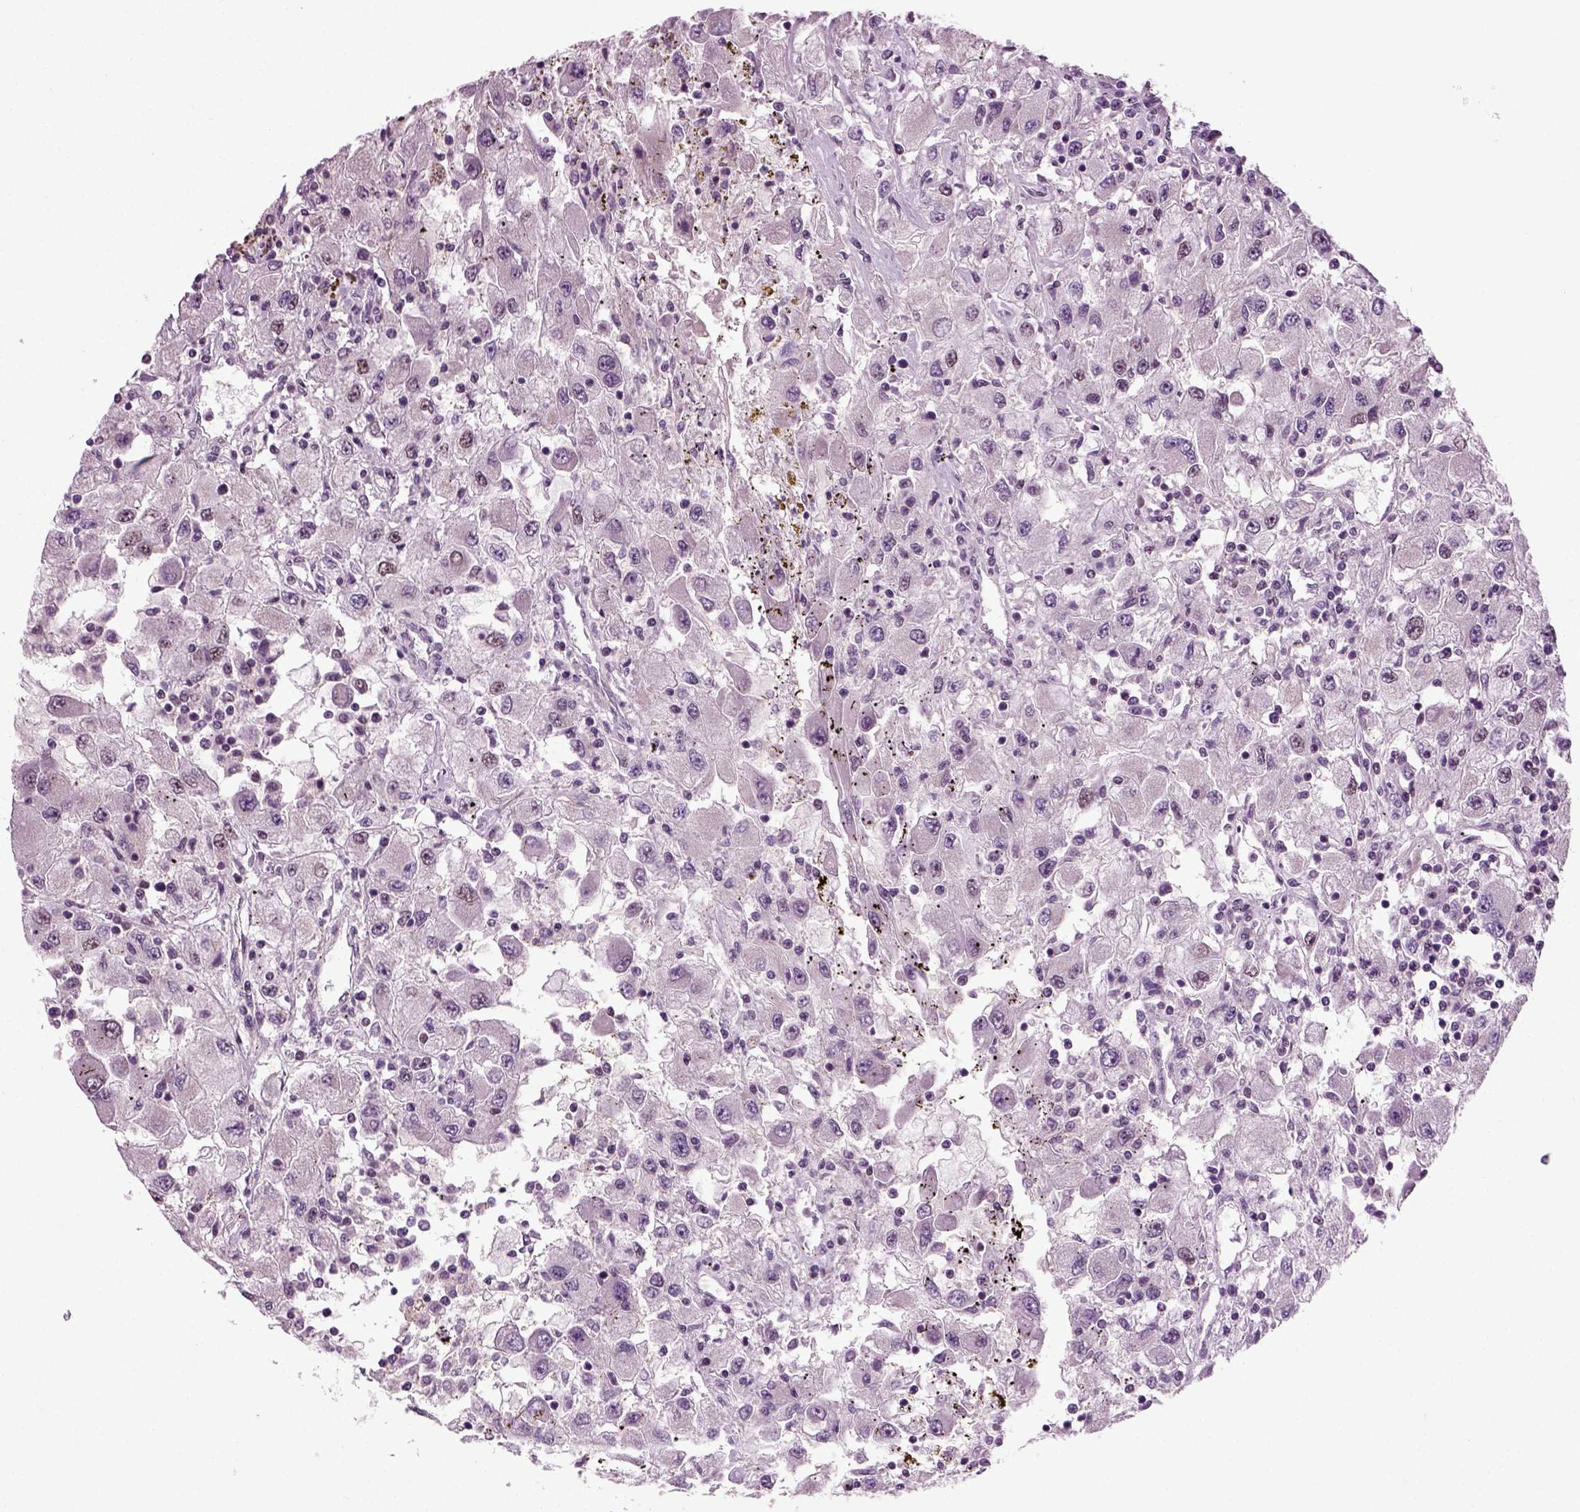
{"staining": {"intensity": "negative", "quantity": "none", "location": "none"}, "tissue": "renal cancer", "cell_type": "Tumor cells", "image_type": "cancer", "snomed": [{"axis": "morphology", "description": "Adenocarcinoma, NOS"}, {"axis": "topography", "description": "Kidney"}], "caption": "Photomicrograph shows no significant protein positivity in tumor cells of renal cancer (adenocarcinoma).", "gene": "RCOR3", "patient": {"sex": "female", "age": 67}}